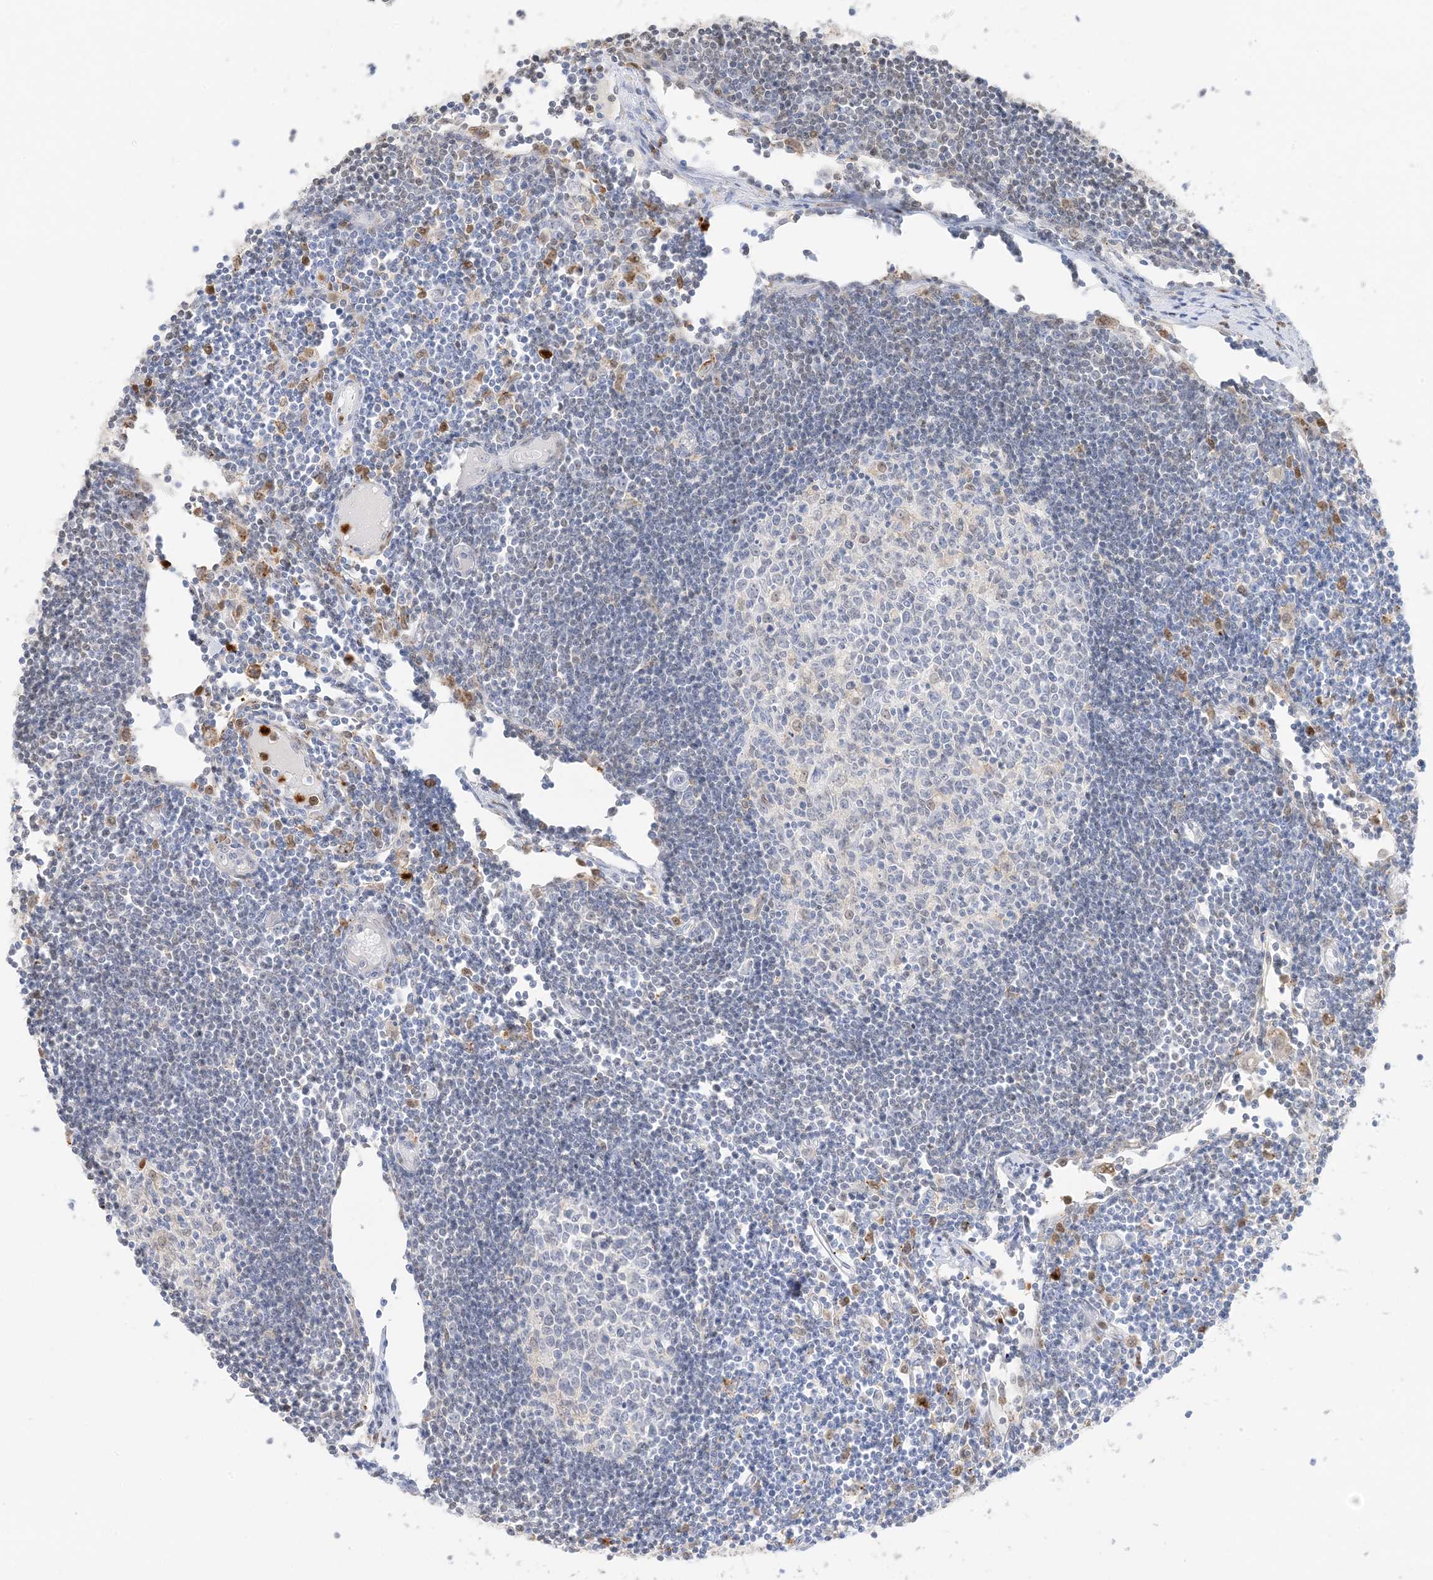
{"staining": {"intensity": "negative", "quantity": "none", "location": "none"}, "tissue": "lymph node", "cell_type": "Germinal center cells", "image_type": "normal", "snomed": [{"axis": "morphology", "description": "Normal tissue, NOS"}, {"axis": "topography", "description": "Lymph node"}], "caption": "IHC of unremarkable human lymph node shows no expression in germinal center cells. (Brightfield microscopy of DAB immunohistochemistry at high magnification).", "gene": "GCA", "patient": {"sex": "female", "age": 11}}